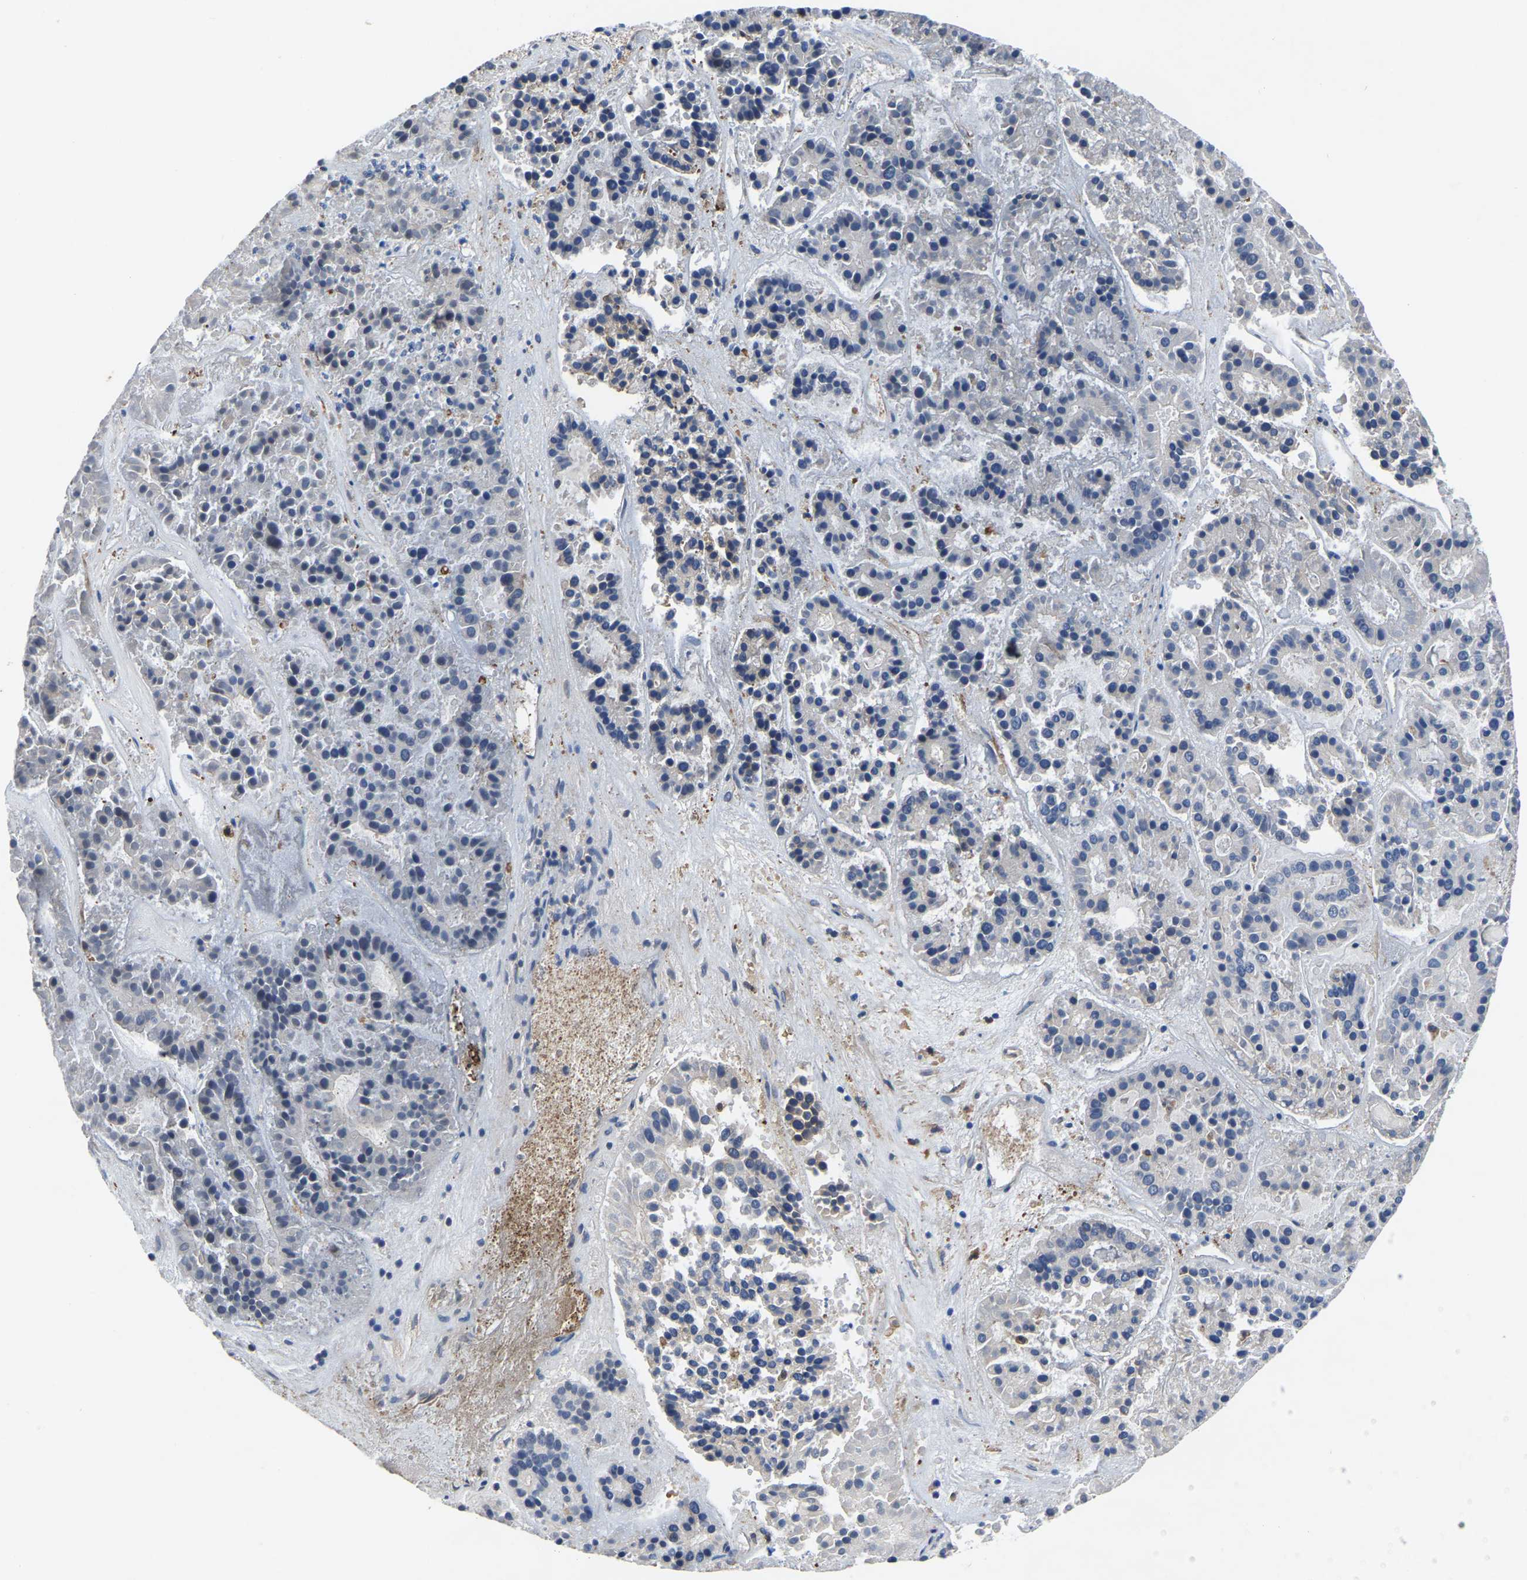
{"staining": {"intensity": "negative", "quantity": "none", "location": "none"}, "tissue": "pancreatic cancer", "cell_type": "Tumor cells", "image_type": "cancer", "snomed": [{"axis": "morphology", "description": "Adenocarcinoma, NOS"}, {"axis": "topography", "description": "Pancreas"}], "caption": "The immunohistochemistry (IHC) image has no significant positivity in tumor cells of pancreatic cancer (adenocarcinoma) tissue. Brightfield microscopy of IHC stained with DAB (3,3'-diaminobenzidine) (brown) and hematoxylin (blue), captured at high magnification.", "gene": "ATG2B", "patient": {"sex": "male", "age": 50}}